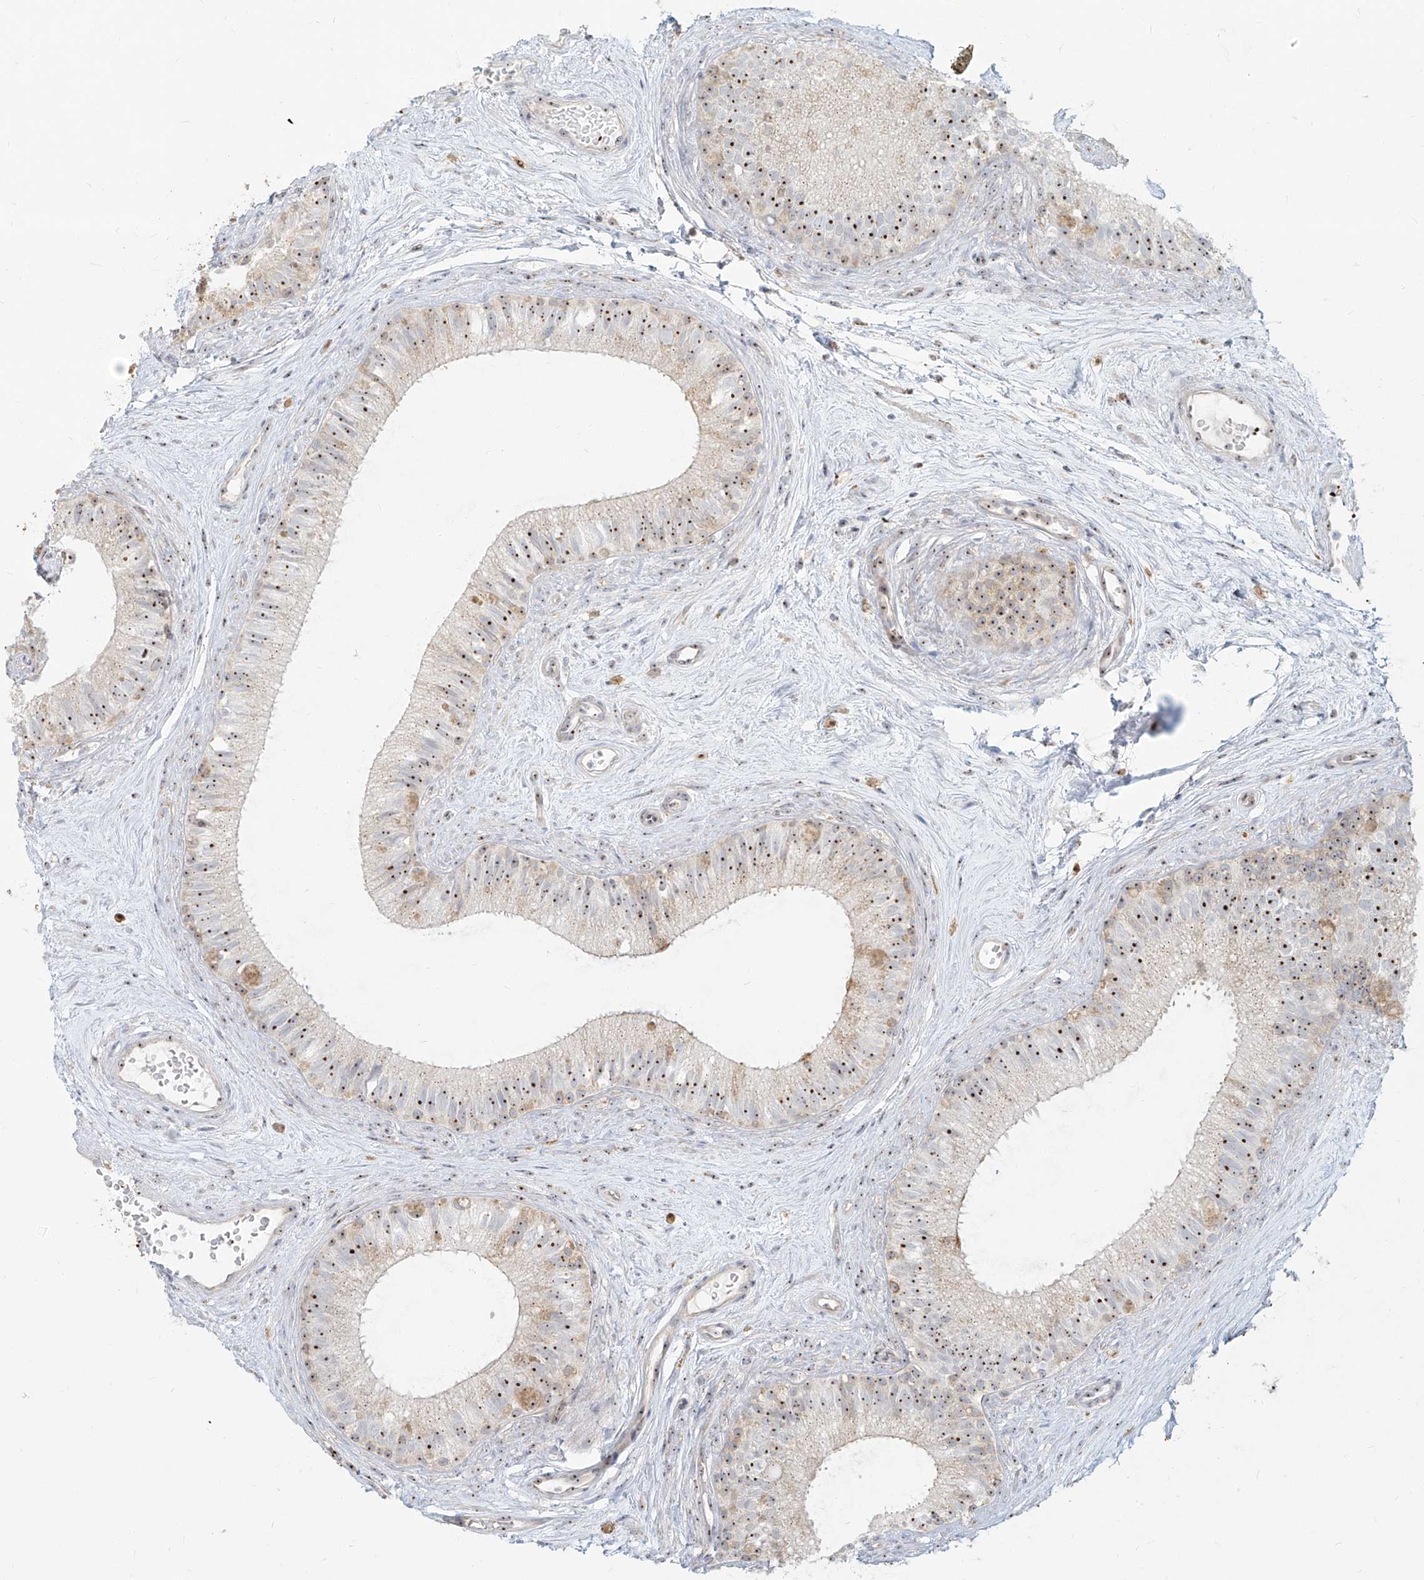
{"staining": {"intensity": "strong", "quantity": ">75%", "location": "nuclear"}, "tissue": "epididymis", "cell_type": "Glandular cells", "image_type": "normal", "snomed": [{"axis": "morphology", "description": "Normal tissue, NOS"}, {"axis": "topography", "description": "Epididymis"}], "caption": "The immunohistochemical stain shows strong nuclear positivity in glandular cells of benign epididymis. The staining is performed using DAB brown chromogen to label protein expression. The nuclei are counter-stained blue using hematoxylin.", "gene": "BYSL", "patient": {"sex": "male", "age": 71}}